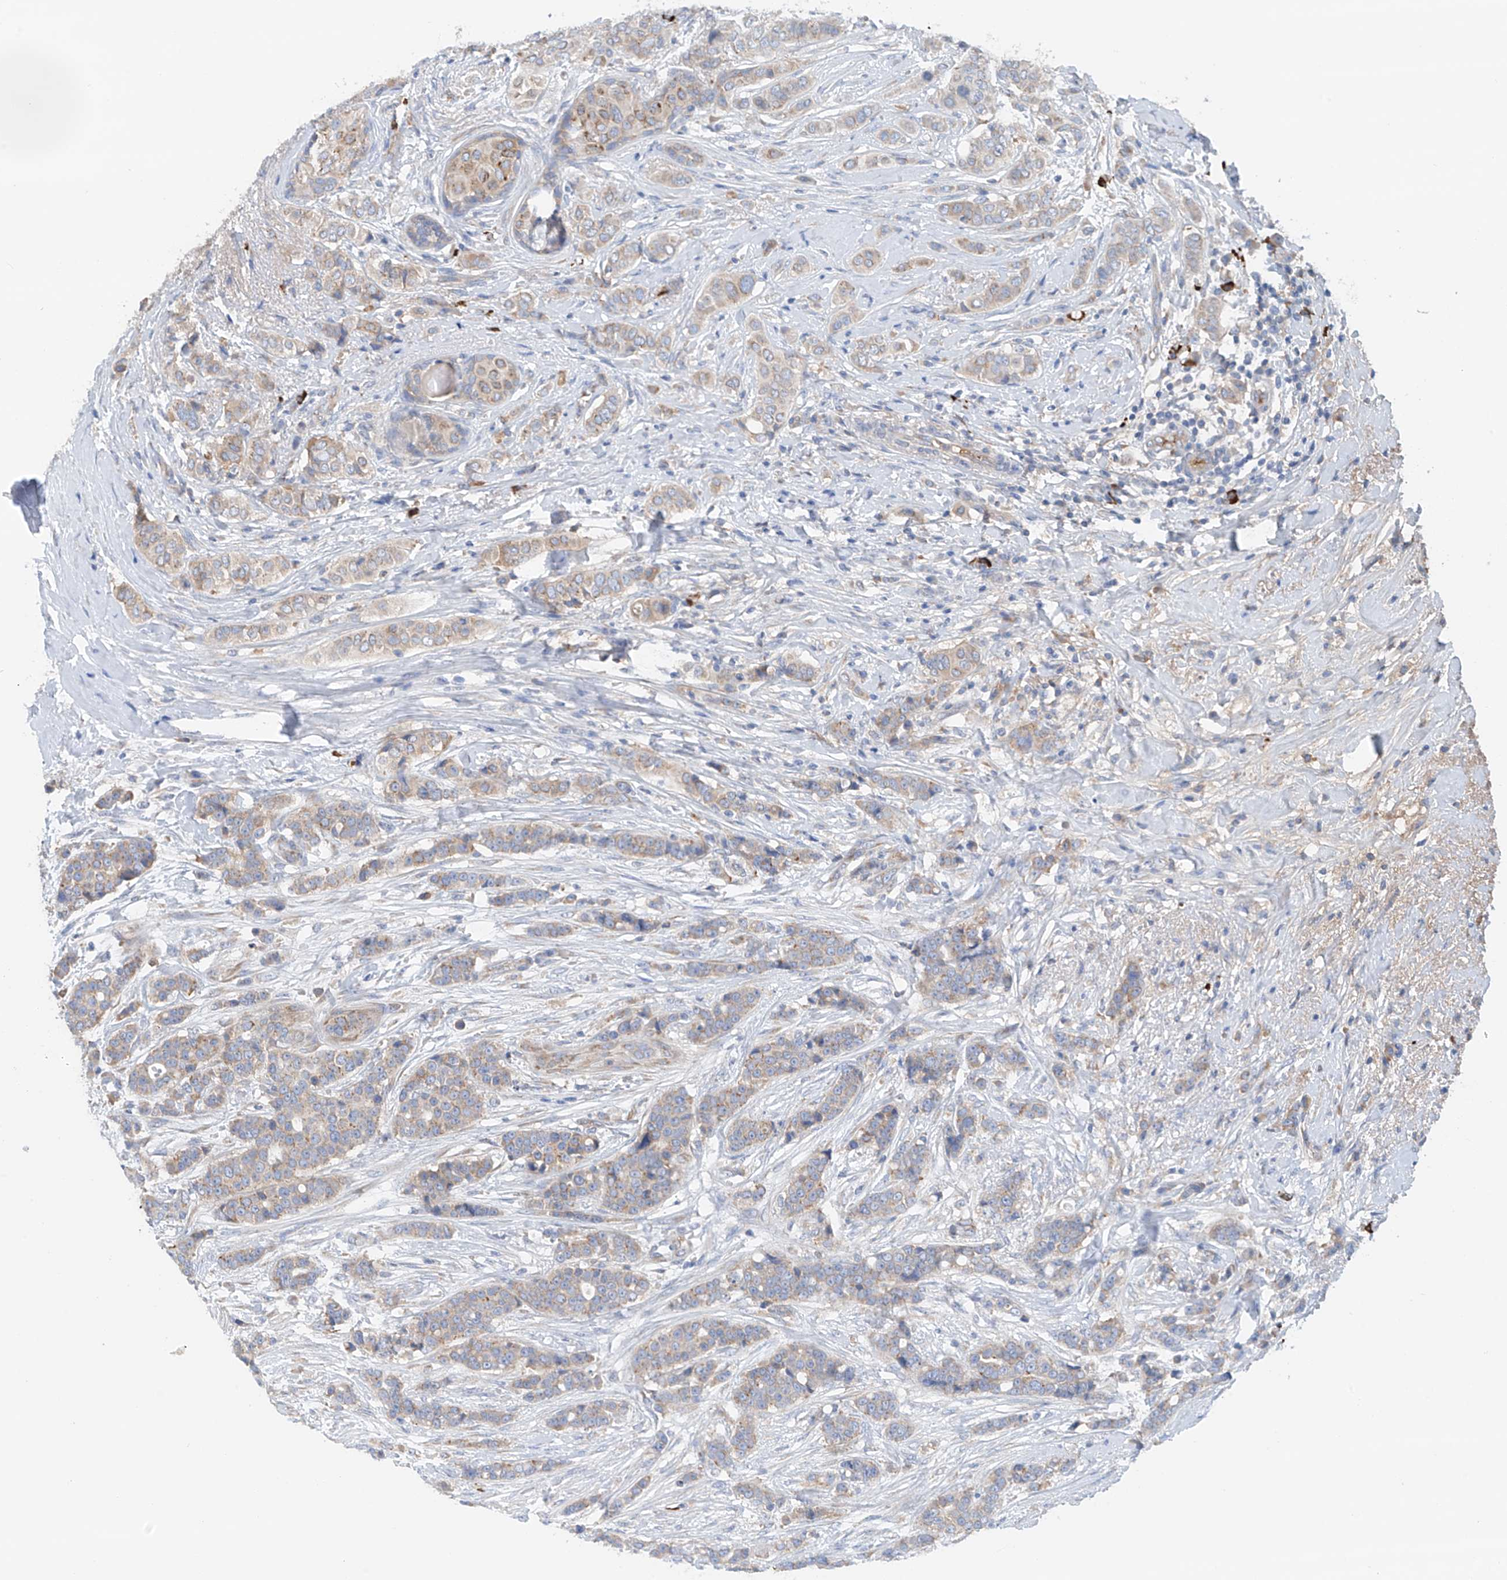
{"staining": {"intensity": "weak", "quantity": "25%-75%", "location": "cytoplasmic/membranous"}, "tissue": "breast cancer", "cell_type": "Tumor cells", "image_type": "cancer", "snomed": [{"axis": "morphology", "description": "Lobular carcinoma"}, {"axis": "topography", "description": "Breast"}], "caption": "A high-resolution histopathology image shows IHC staining of breast cancer (lobular carcinoma), which shows weak cytoplasmic/membranous expression in approximately 25%-75% of tumor cells.", "gene": "SLC5A11", "patient": {"sex": "female", "age": 51}}